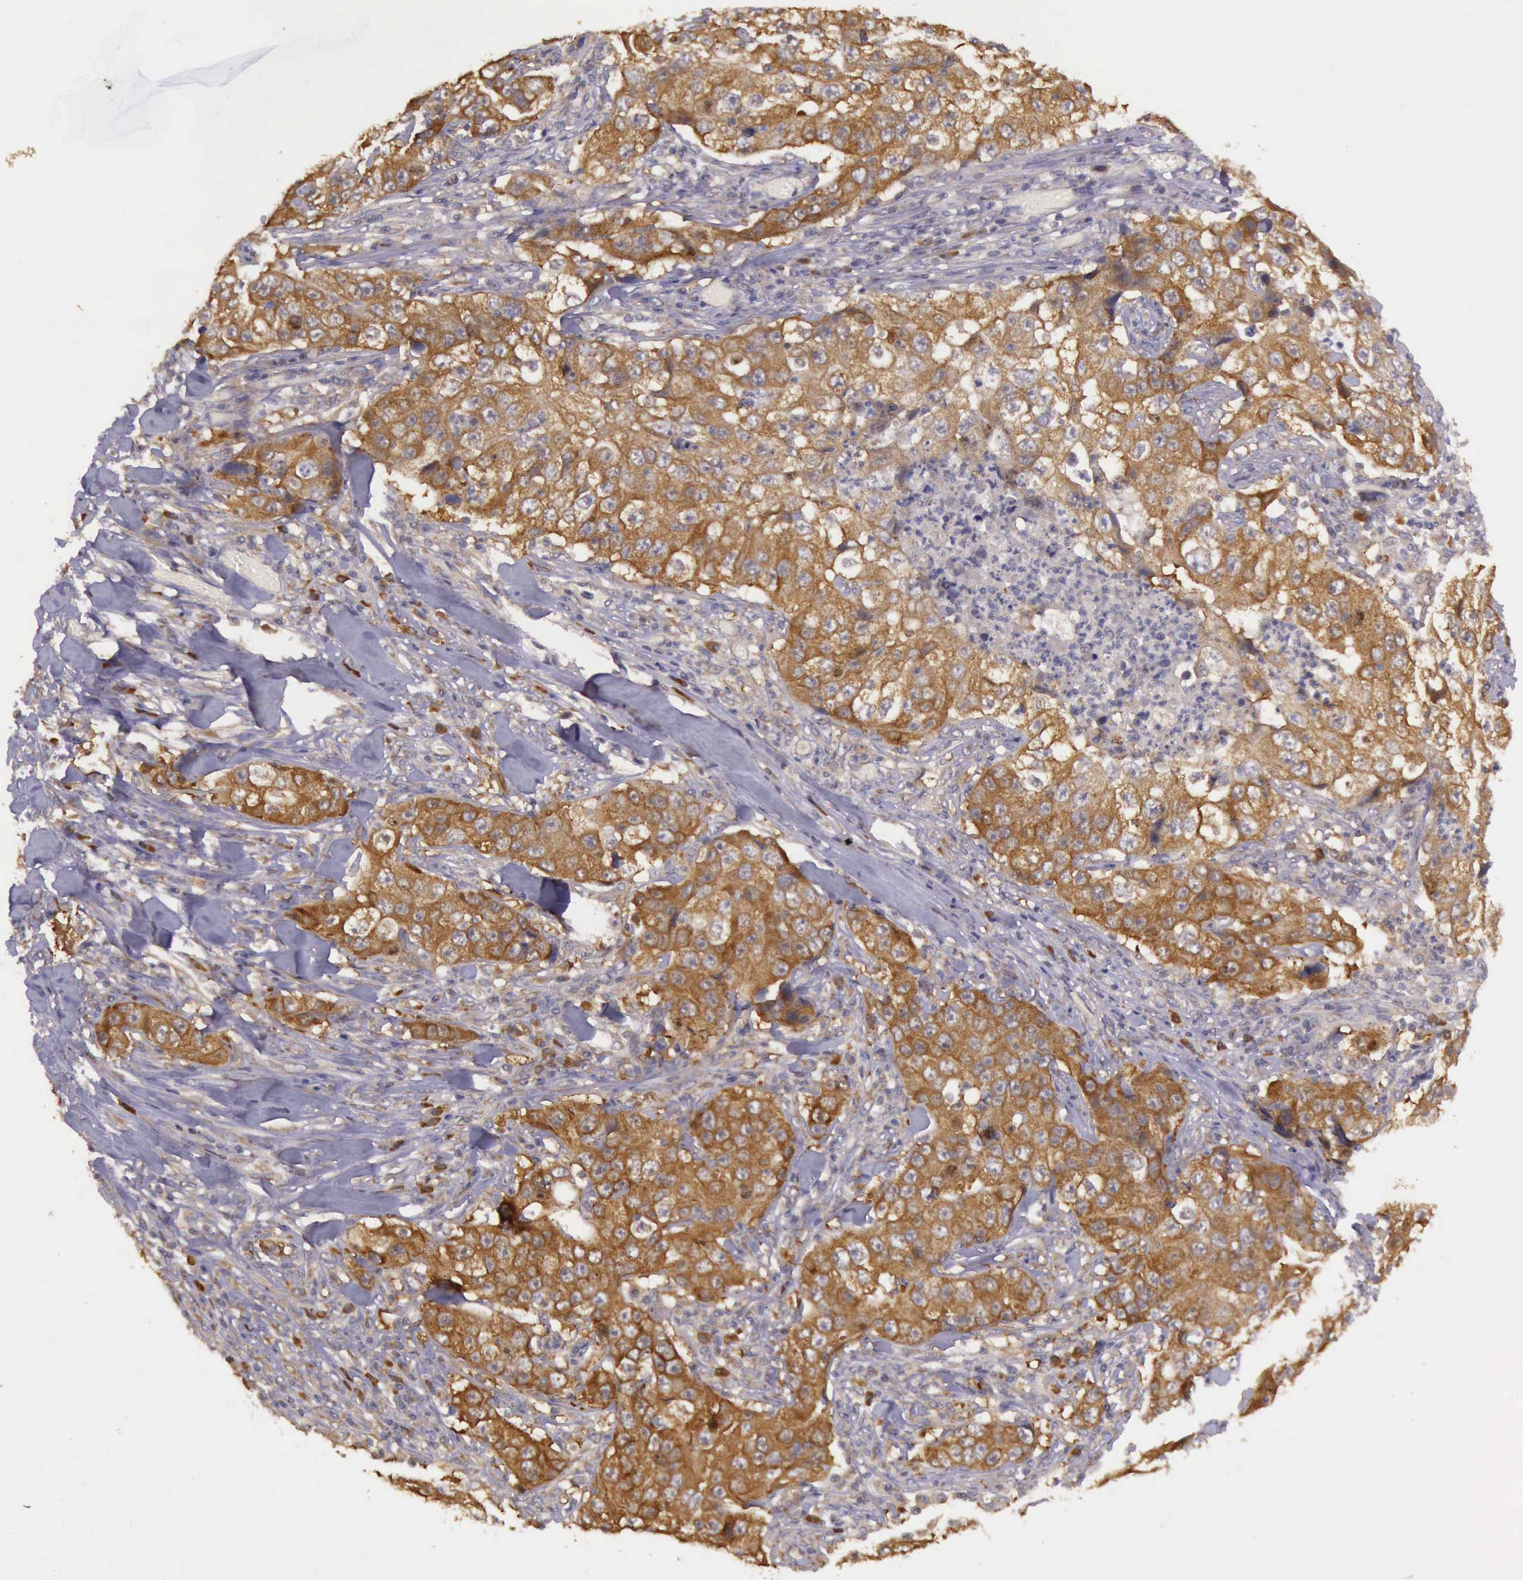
{"staining": {"intensity": "strong", "quantity": ">75%", "location": "cytoplasmic/membranous"}, "tissue": "lung cancer", "cell_type": "Tumor cells", "image_type": "cancer", "snomed": [{"axis": "morphology", "description": "Squamous cell carcinoma, NOS"}, {"axis": "topography", "description": "Lung"}], "caption": "Lung cancer was stained to show a protein in brown. There is high levels of strong cytoplasmic/membranous staining in about >75% of tumor cells. Immunohistochemistry stains the protein in brown and the nuclei are stained blue.", "gene": "EIF5", "patient": {"sex": "male", "age": 64}}